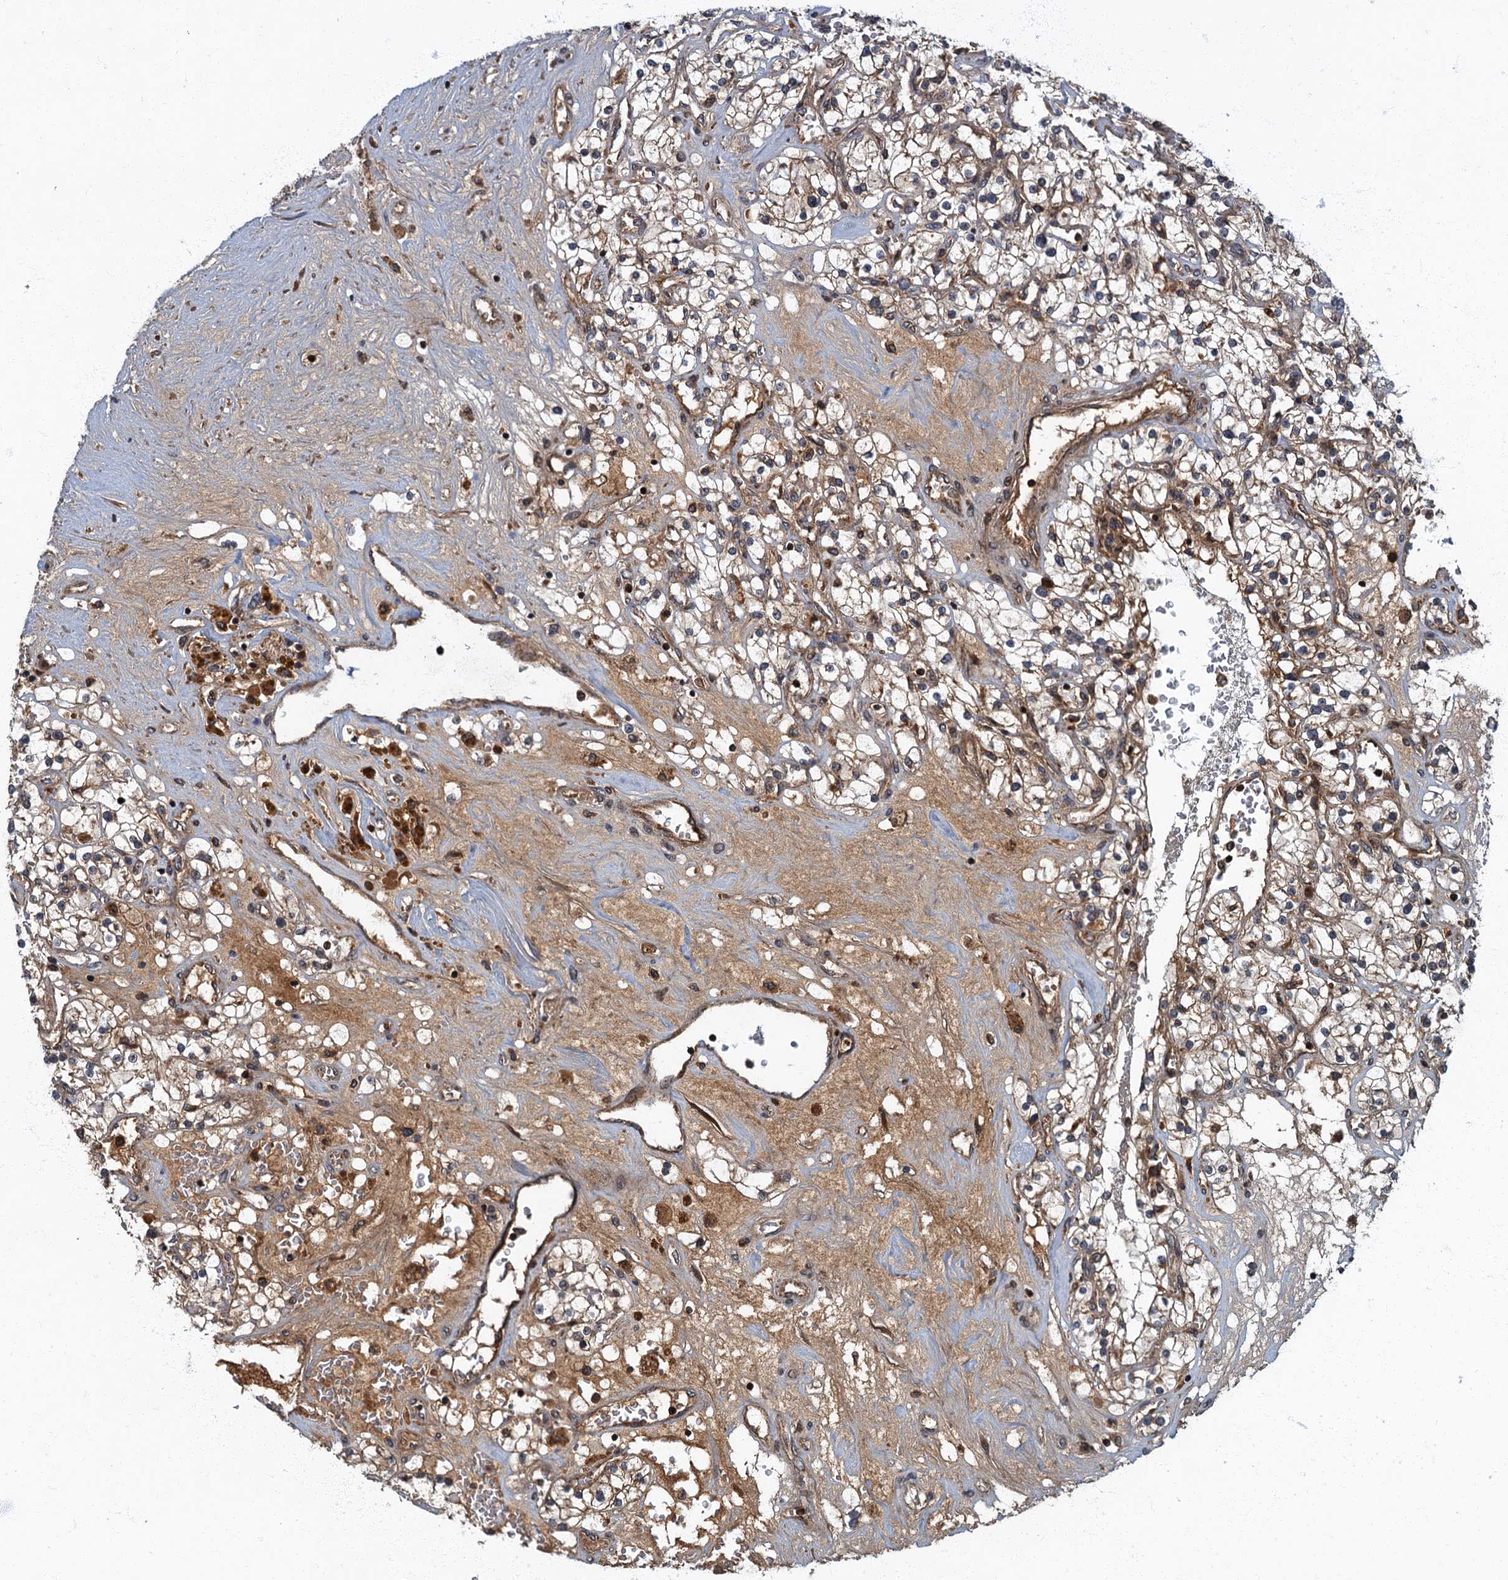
{"staining": {"intensity": "weak", "quantity": ">75%", "location": "cytoplasmic/membranous"}, "tissue": "renal cancer", "cell_type": "Tumor cells", "image_type": "cancer", "snomed": [{"axis": "morphology", "description": "Normal tissue, NOS"}, {"axis": "morphology", "description": "Adenocarcinoma, NOS"}, {"axis": "topography", "description": "Kidney"}], "caption": "This is an image of immunohistochemistry (IHC) staining of adenocarcinoma (renal), which shows weak staining in the cytoplasmic/membranous of tumor cells.", "gene": "SLC11A2", "patient": {"sex": "male", "age": 68}}